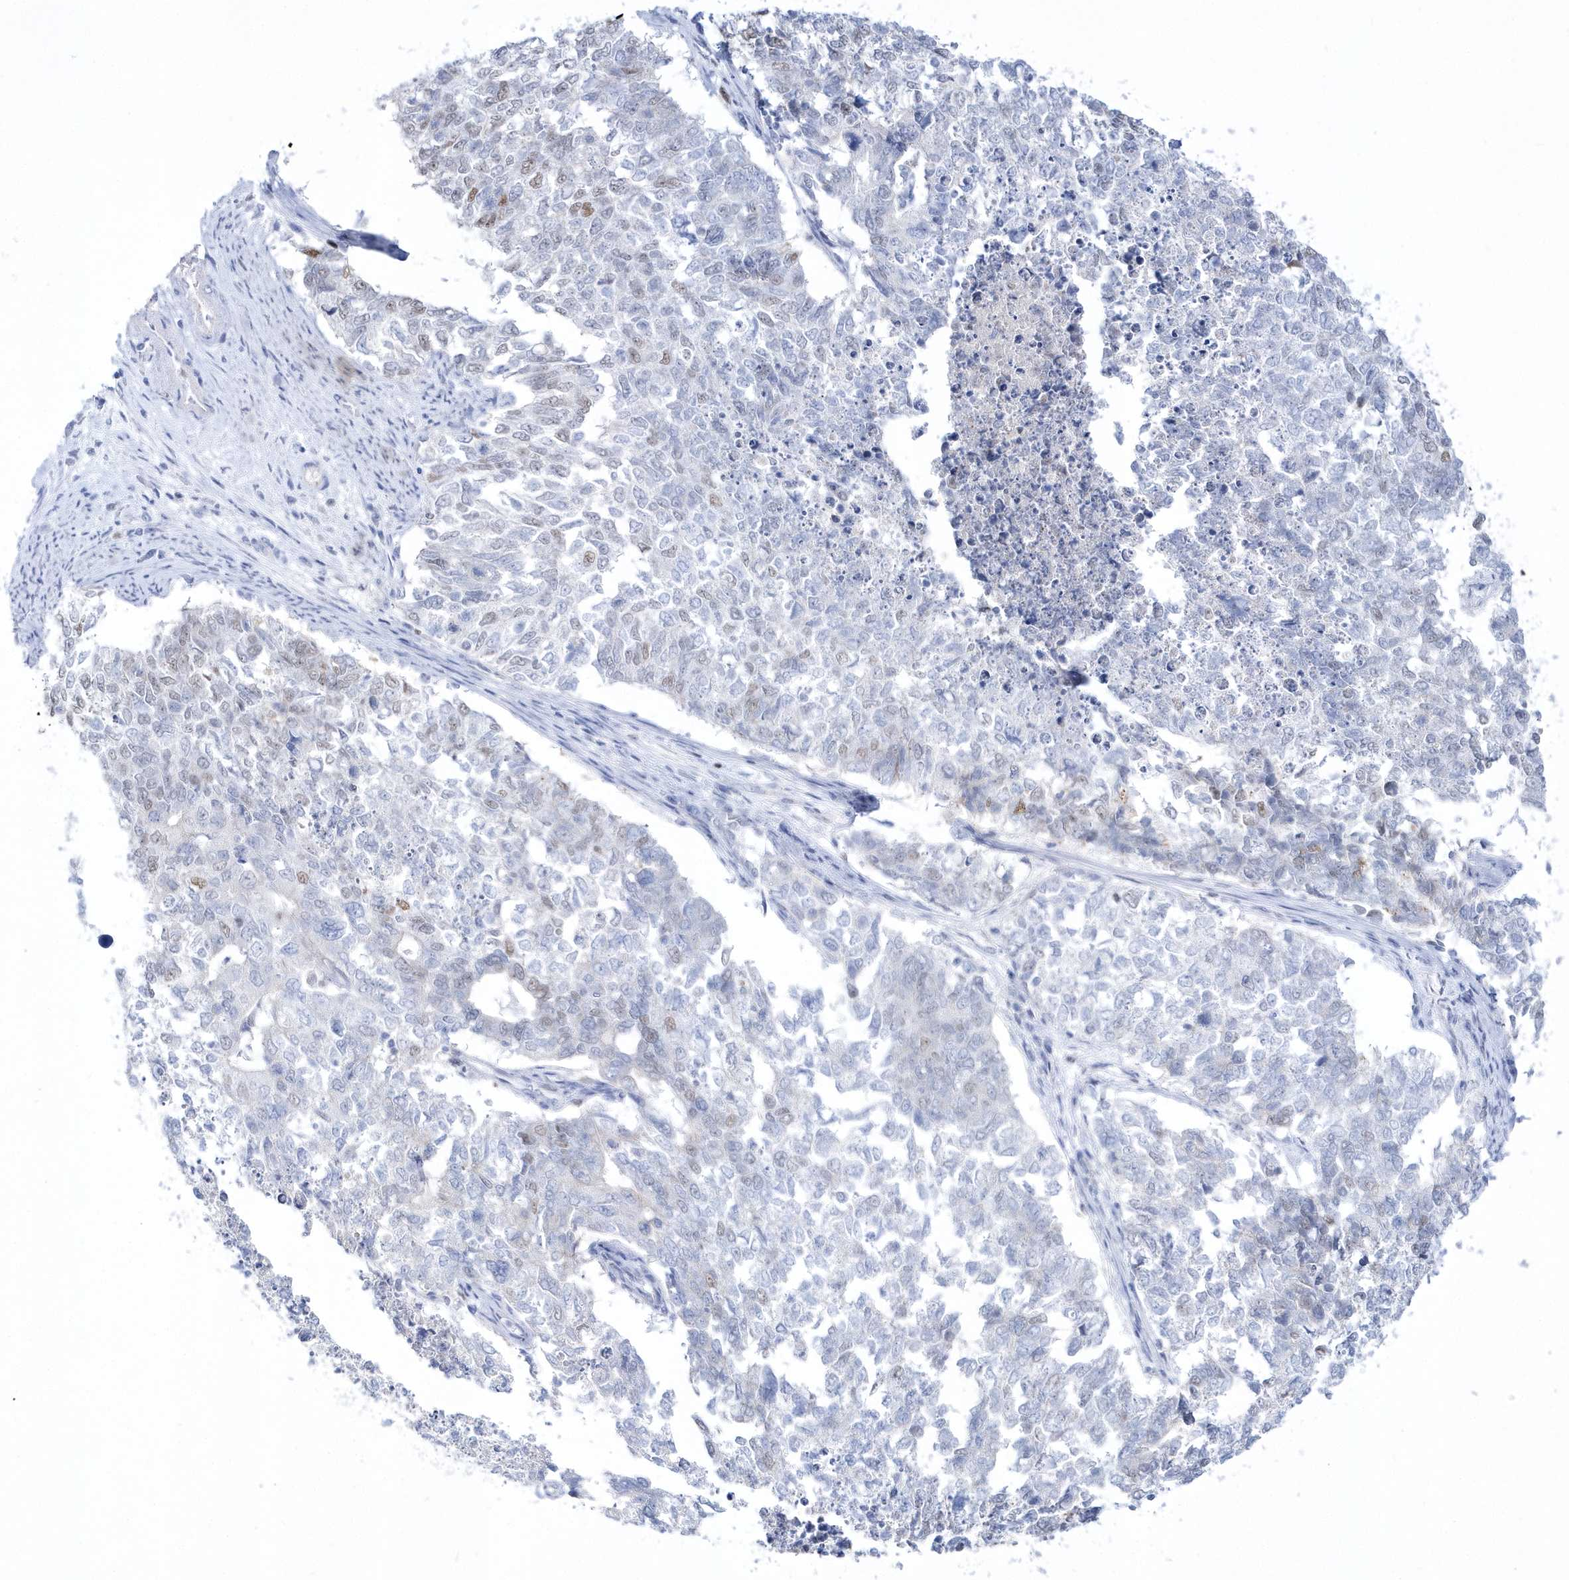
{"staining": {"intensity": "weak", "quantity": "<25%", "location": "nuclear"}, "tissue": "cervical cancer", "cell_type": "Tumor cells", "image_type": "cancer", "snomed": [{"axis": "morphology", "description": "Squamous cell carcinoma, NOS"}, {"axis": "topography", "description": "Cervix"}], "caption": "Tumor cells are negative for protein expression in human cervical squamous cell carcinoma. Nuclei are stained in blue.", "gene": "TMCO6", "patient": {"sex": "female", "age": 63}}